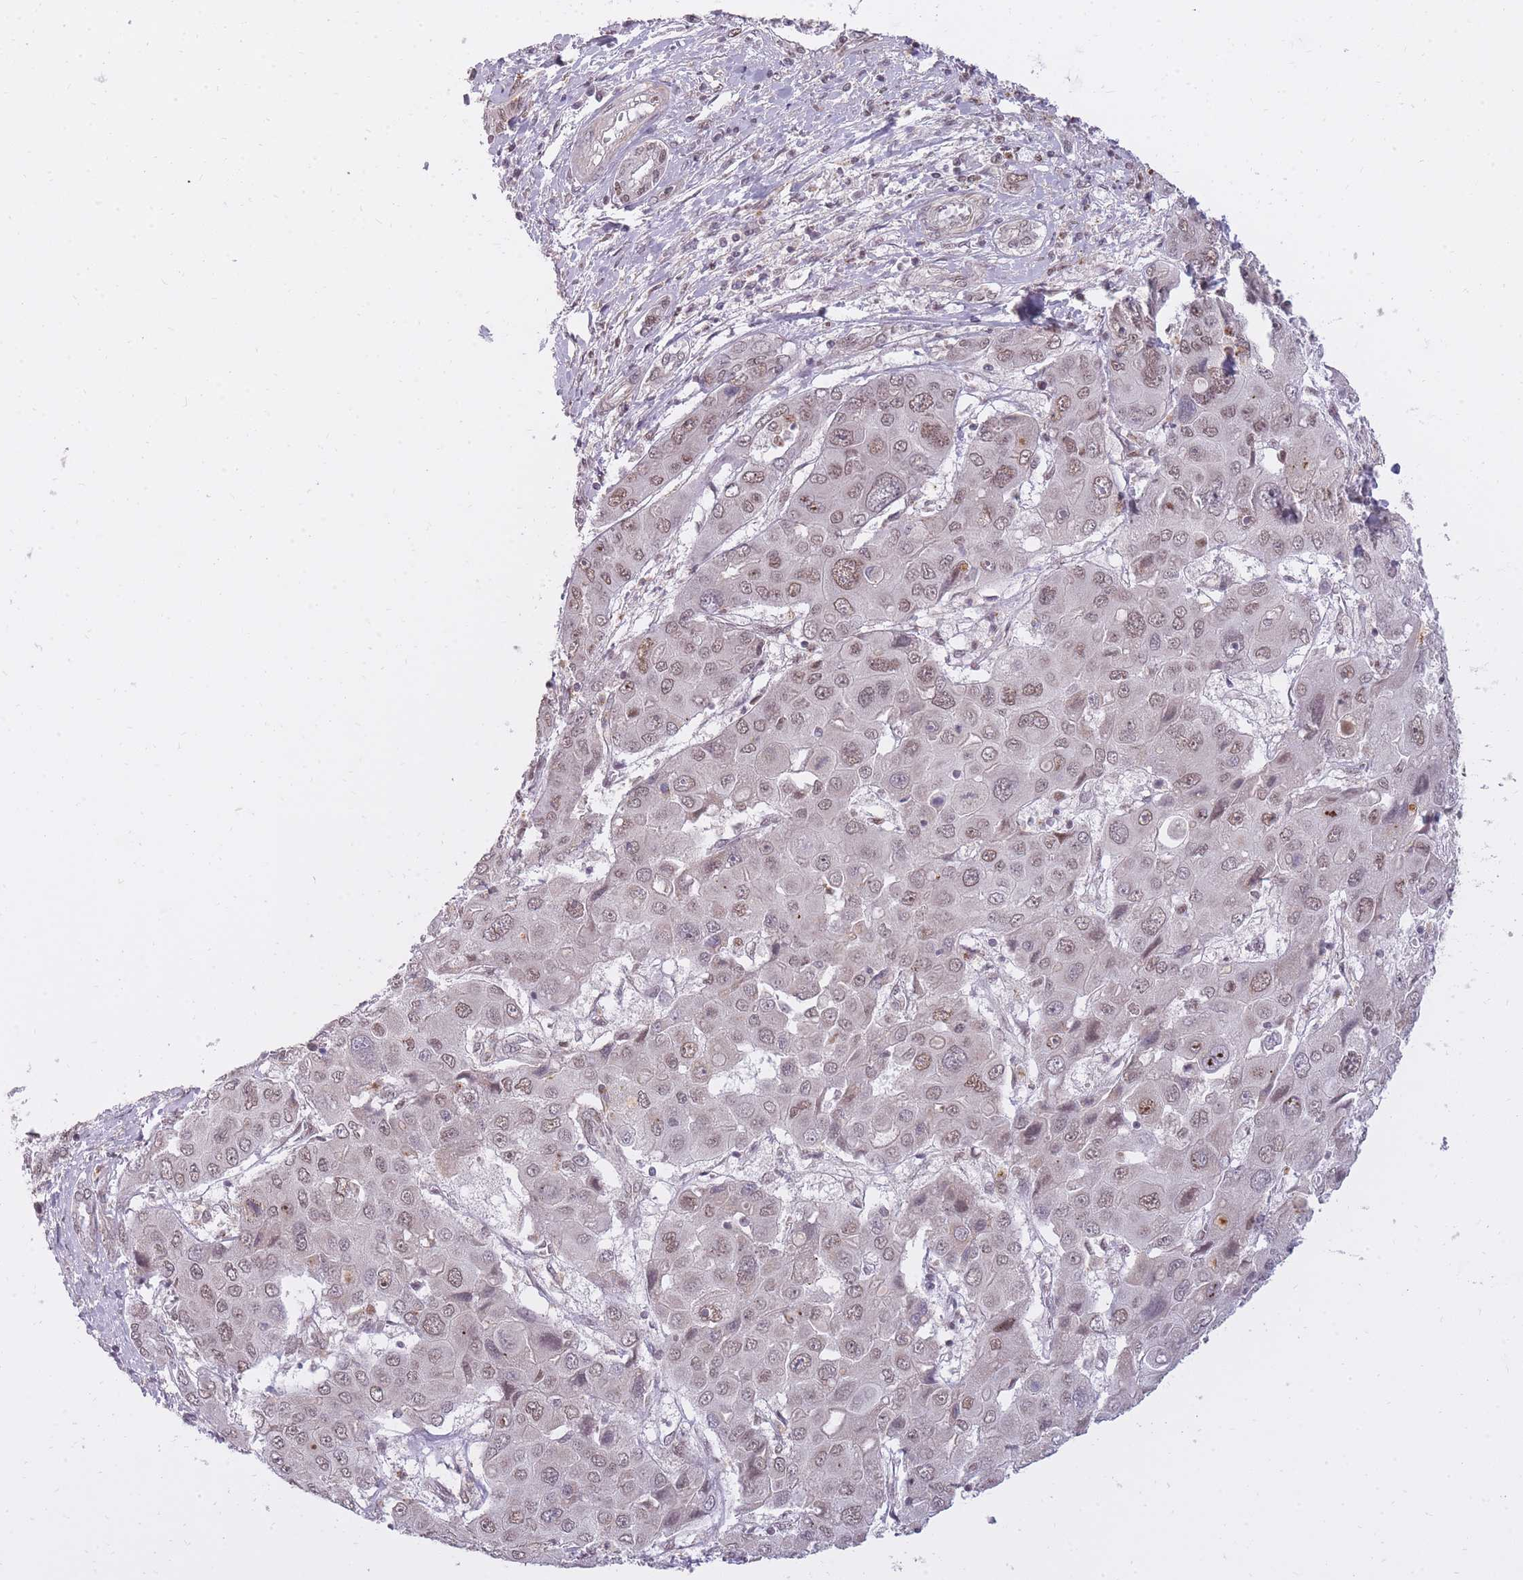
{"staining": {"intensity": "weak", "quantity": ">75%", "location": "nuclear"}, "tissue": "liver cancer", "cell_type": "Tumor cells", "image_type": "cancer", "snomed": [{"axis": "morphology", "description": "Cholangiocarcinoma"}, {"axis": "topography", "description": "Liver"}], "caption": "Protein staining shows weak nuclear staining in about >75% of tumor cells in liver cholangiocarcinoma. Immunohistochemistry (ihc) stains the protein of interest in brown and the nuclei are stained blue.", "gene": "TIGD1", "patient": {"sex": "male", "age": 67}}